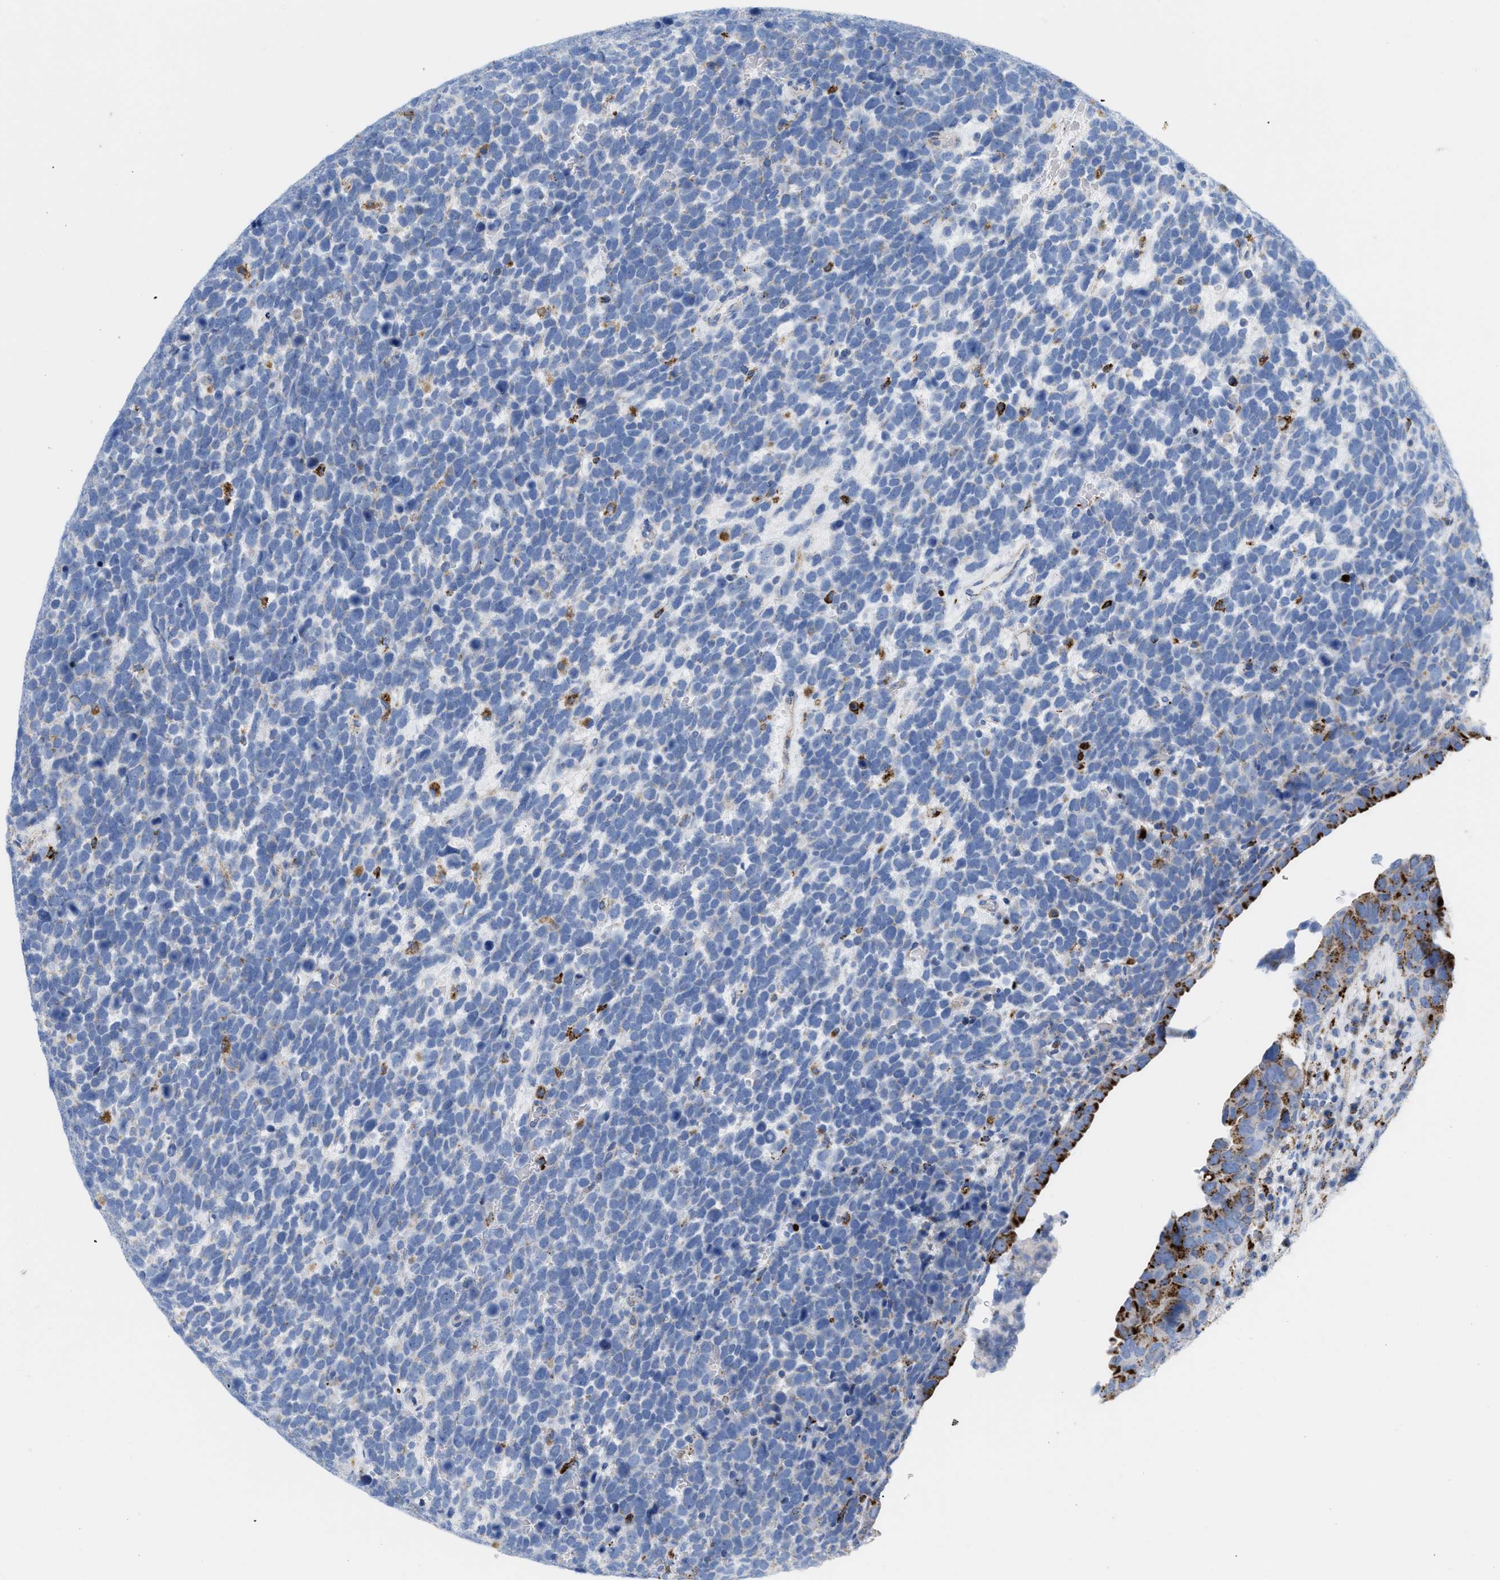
{"staining": {"intensity": "negative", "quantity": "none", "location": "none"}, "tissue": "urothelial cancer", "cell_type": "Tumor cells", "image_type": "cancer", "snomed": [{"axis": "morphology", "description": "Urothelial carcinoma, High grade"}, {"axis": "topography", "description": "Urinary bladder"}], "caption": "There is no significant staining in tumor cells of urothelial cancer.", "gene": "DRAM2", "patient": {"sex": "female", "age": 82}}